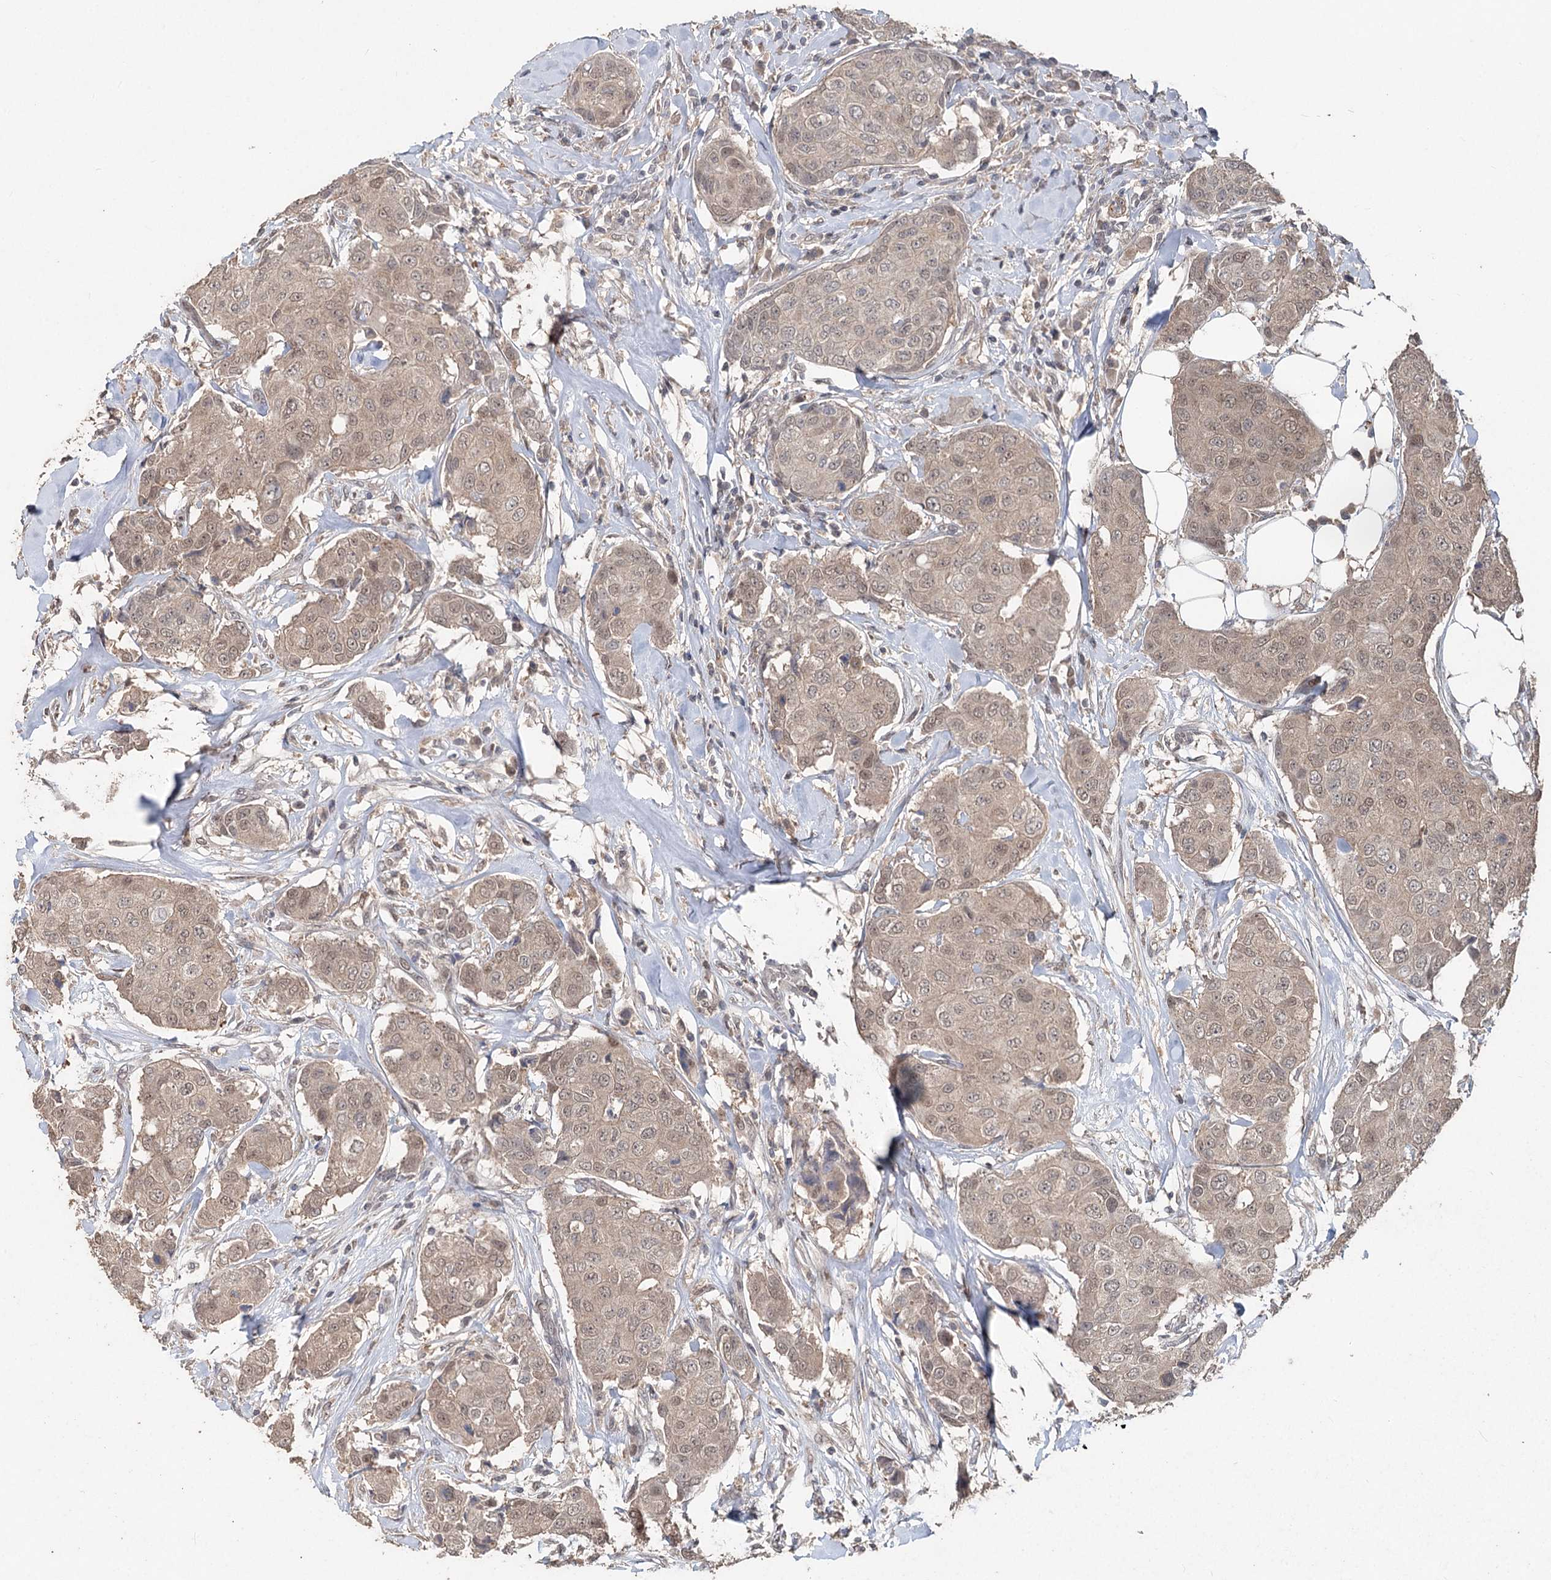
{"staining": {"intensity": "weak", "quantity": ">75%", "location": "cytoplasmic/membranous,nuclear"}, "tissue": "breast cancer", "cell_type": "Tumor cells", "image_type": "cancer", "snomed": [{"axis": "morphology", "description": "Duct carcinoma"}, {"axis": "topography", "description": "Breast"}], "caption": "This is an image of immunohistochemistry (IHC) staining of breast cancer, which shows weak staining in the cytoplasmic/membranous and nuclear of tumor cells.", "gene": "FBXO7", "patient": {"sex": "female", "age": 80}}